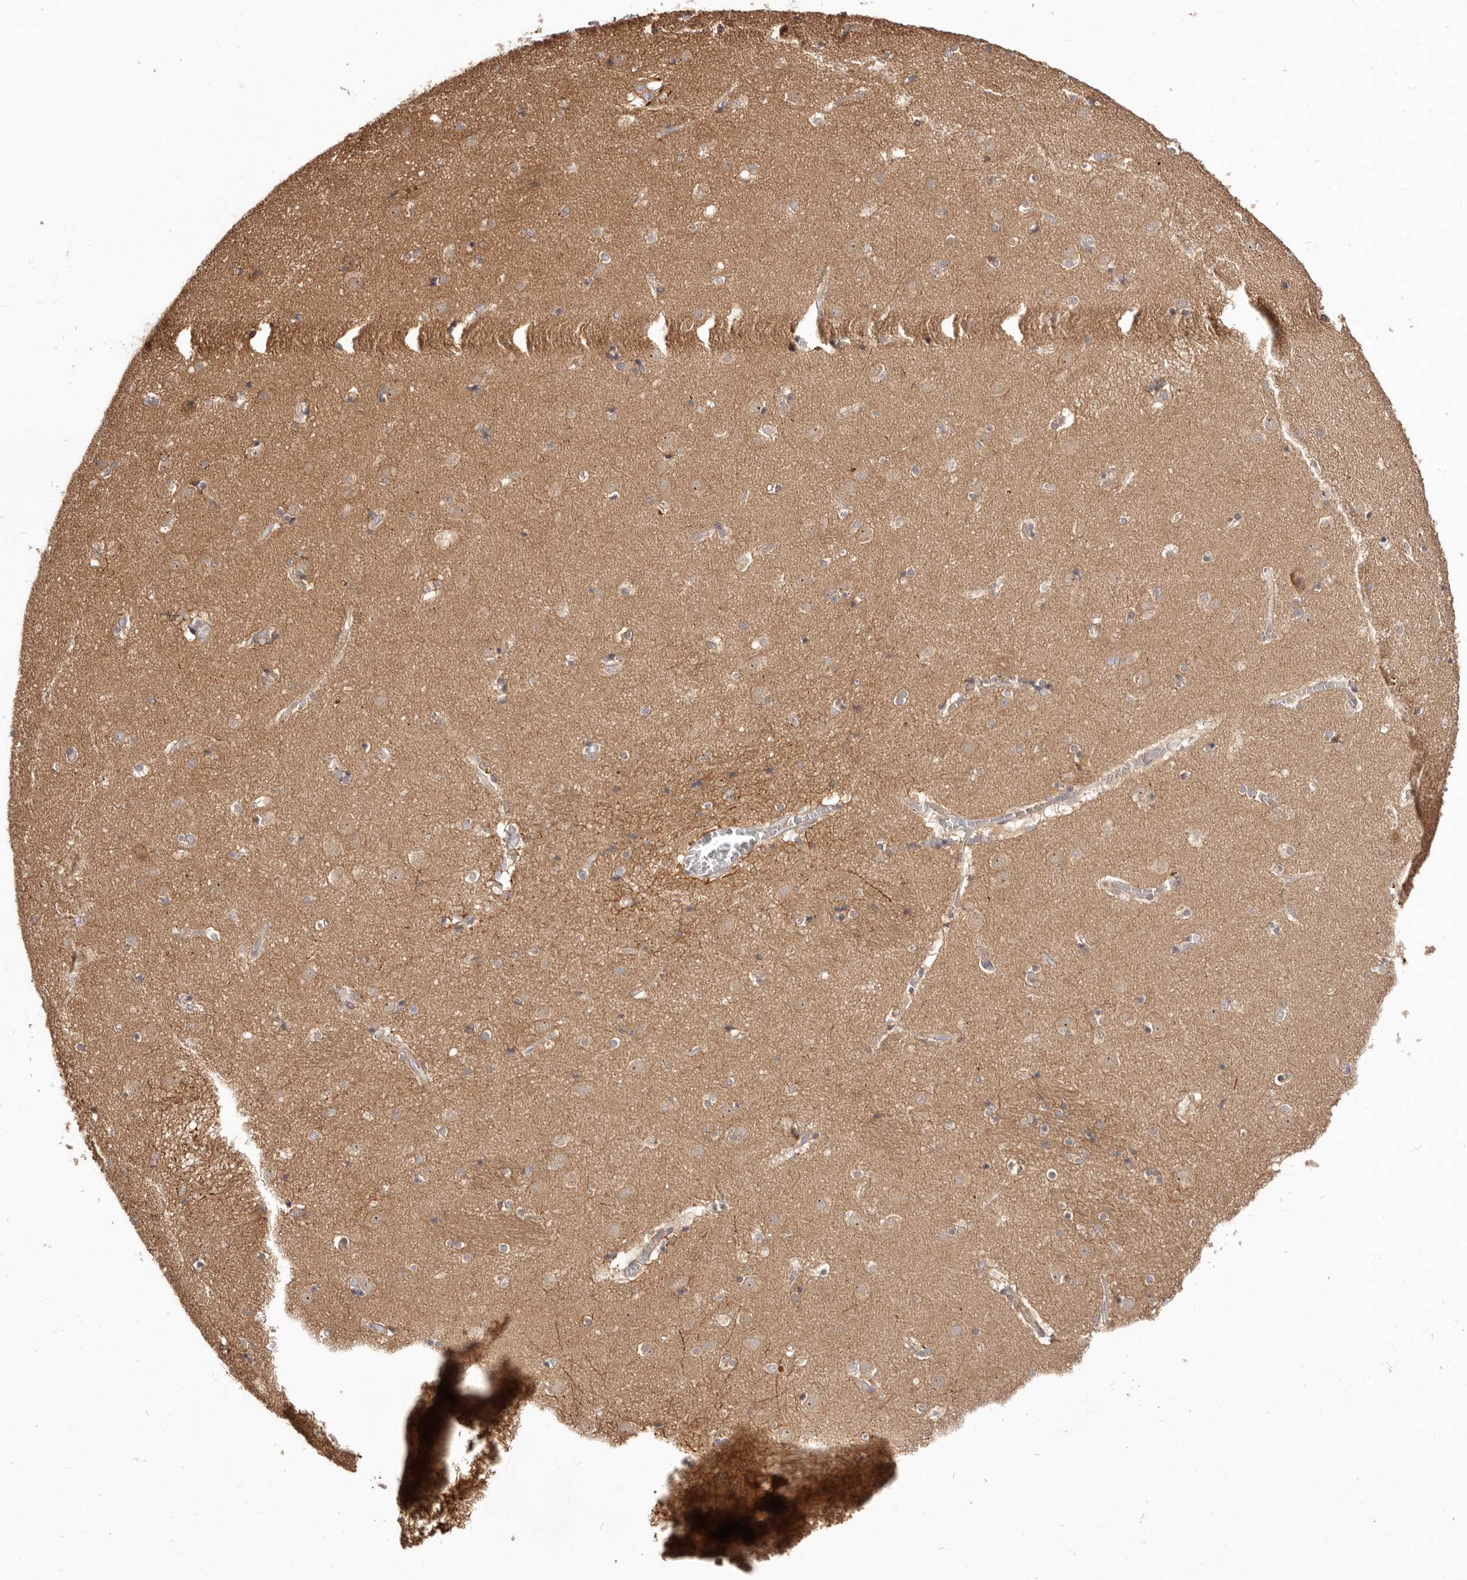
{"staining": {"intensity": "weak", "quantity": "25%-75%", "location": "cytoplasmic/membranous"}, "tissue": "caudate", "cell_type": "Glial cells", "image_type": "normal", "snomed": [{"axis": "morphology", "description": "Normal tissue, NOS"}, {"axis": "topography", "description": "Lateral ventricle wall"}], "caption": "The micrograph exhibits staining of benign caudate, revealing weak cytoplasmic/membranous protein staining (brown color) within glial cells.", "gene": "GPATCH4", "patient": {"sex": "male", "age": 70}}